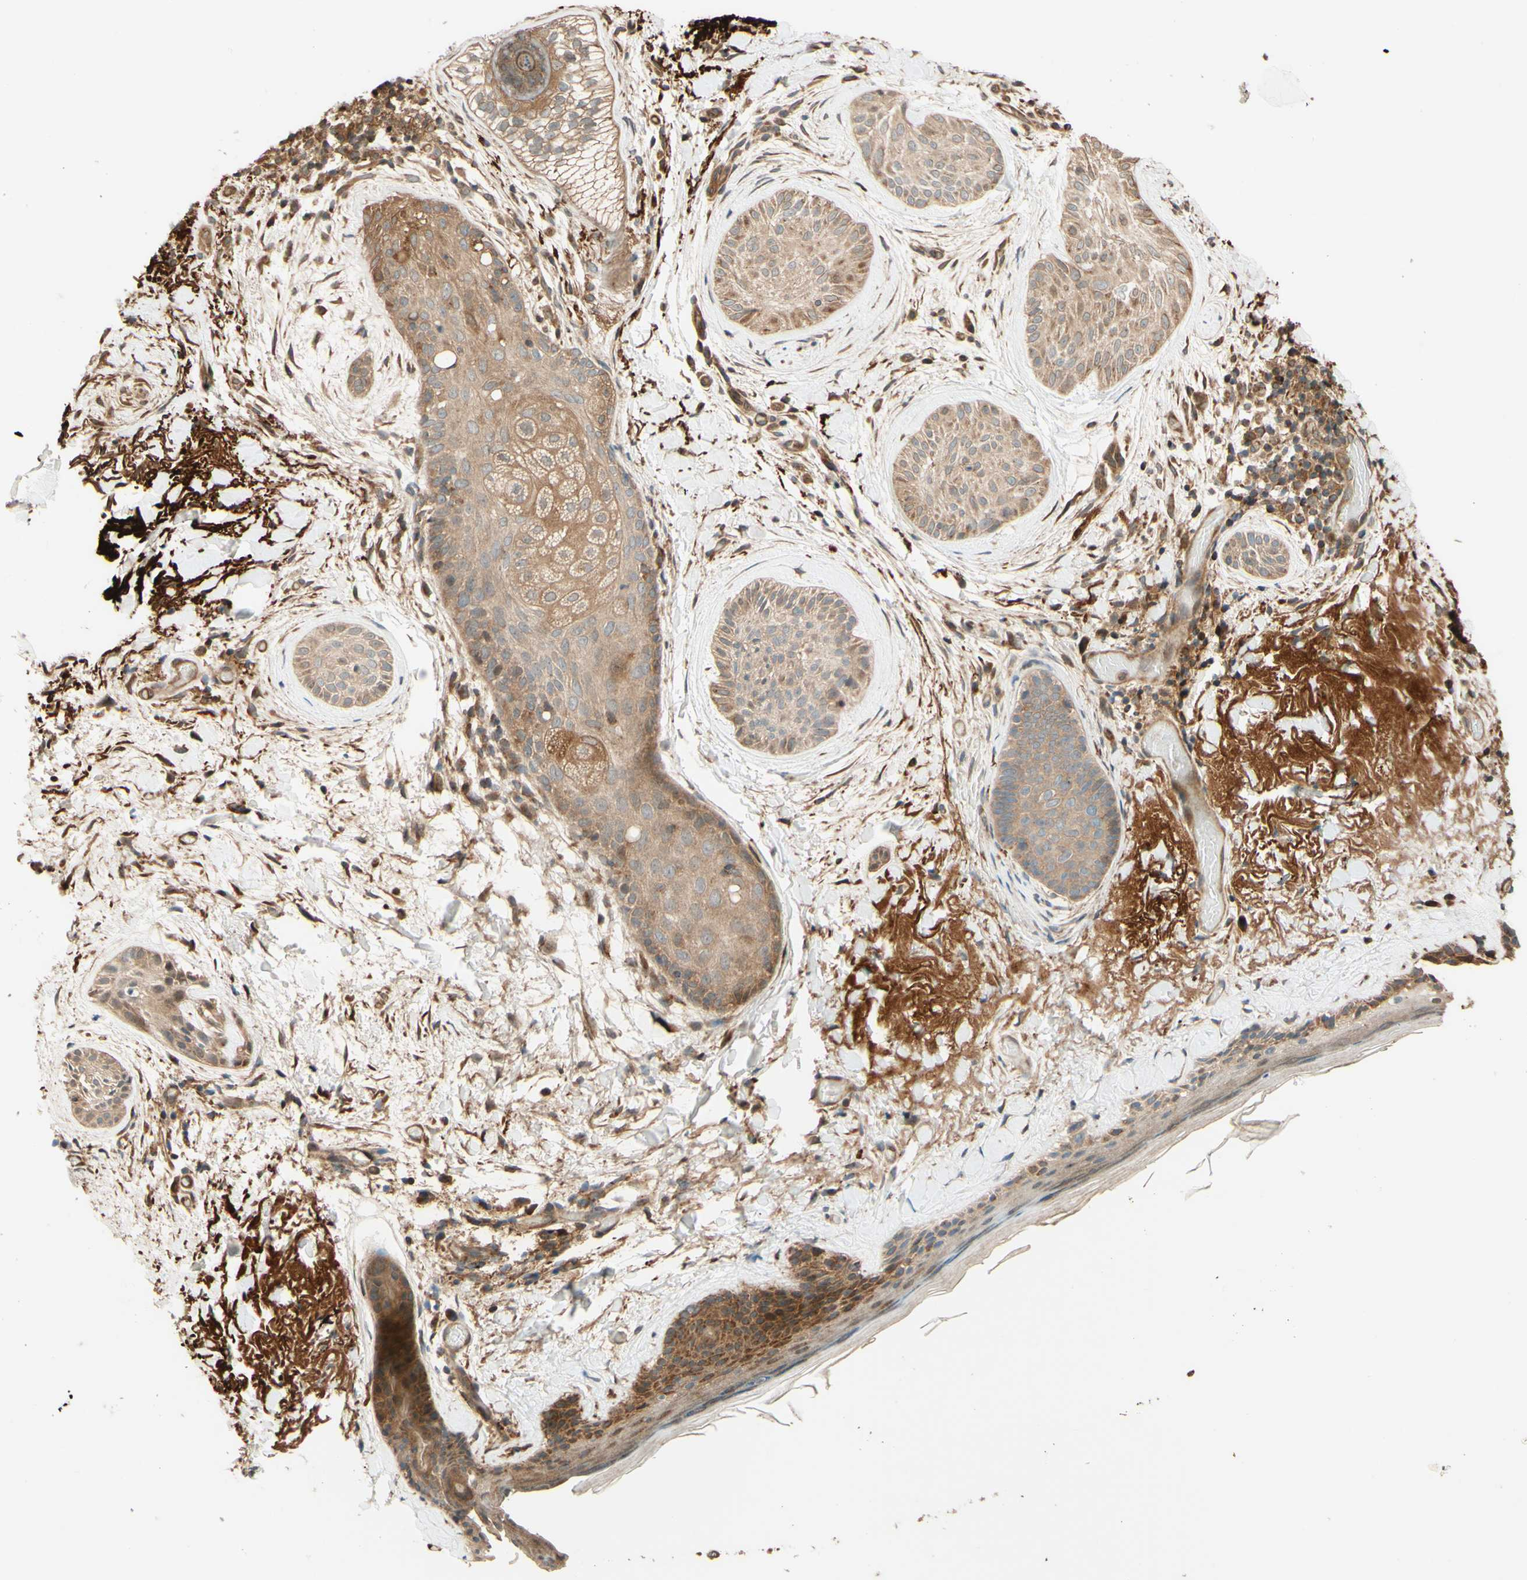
{"staining": {"intensity": "weak", "quantity": ">75%", "location": "cytoplasmic/membranous"}, "tissue": "skin cancer", "cell_type": "Tumor cells", "image_type": "cancer", "snomed": [{"axis": "morphology", "description": "Normal tissue, NOS"}, {"axis": "morphology", "description": "Basal cell carcinoma"}, {"axis": "topography", "description": "Skin"}], "caption": "A low amount of weak cytoplasmic/membranous expression is appreciated in about >75% of tumor cells in basal cell carcinoma (skin) tissue.", "gene": "RNF19A", "patient": {"sex": "female", "age": 71}}